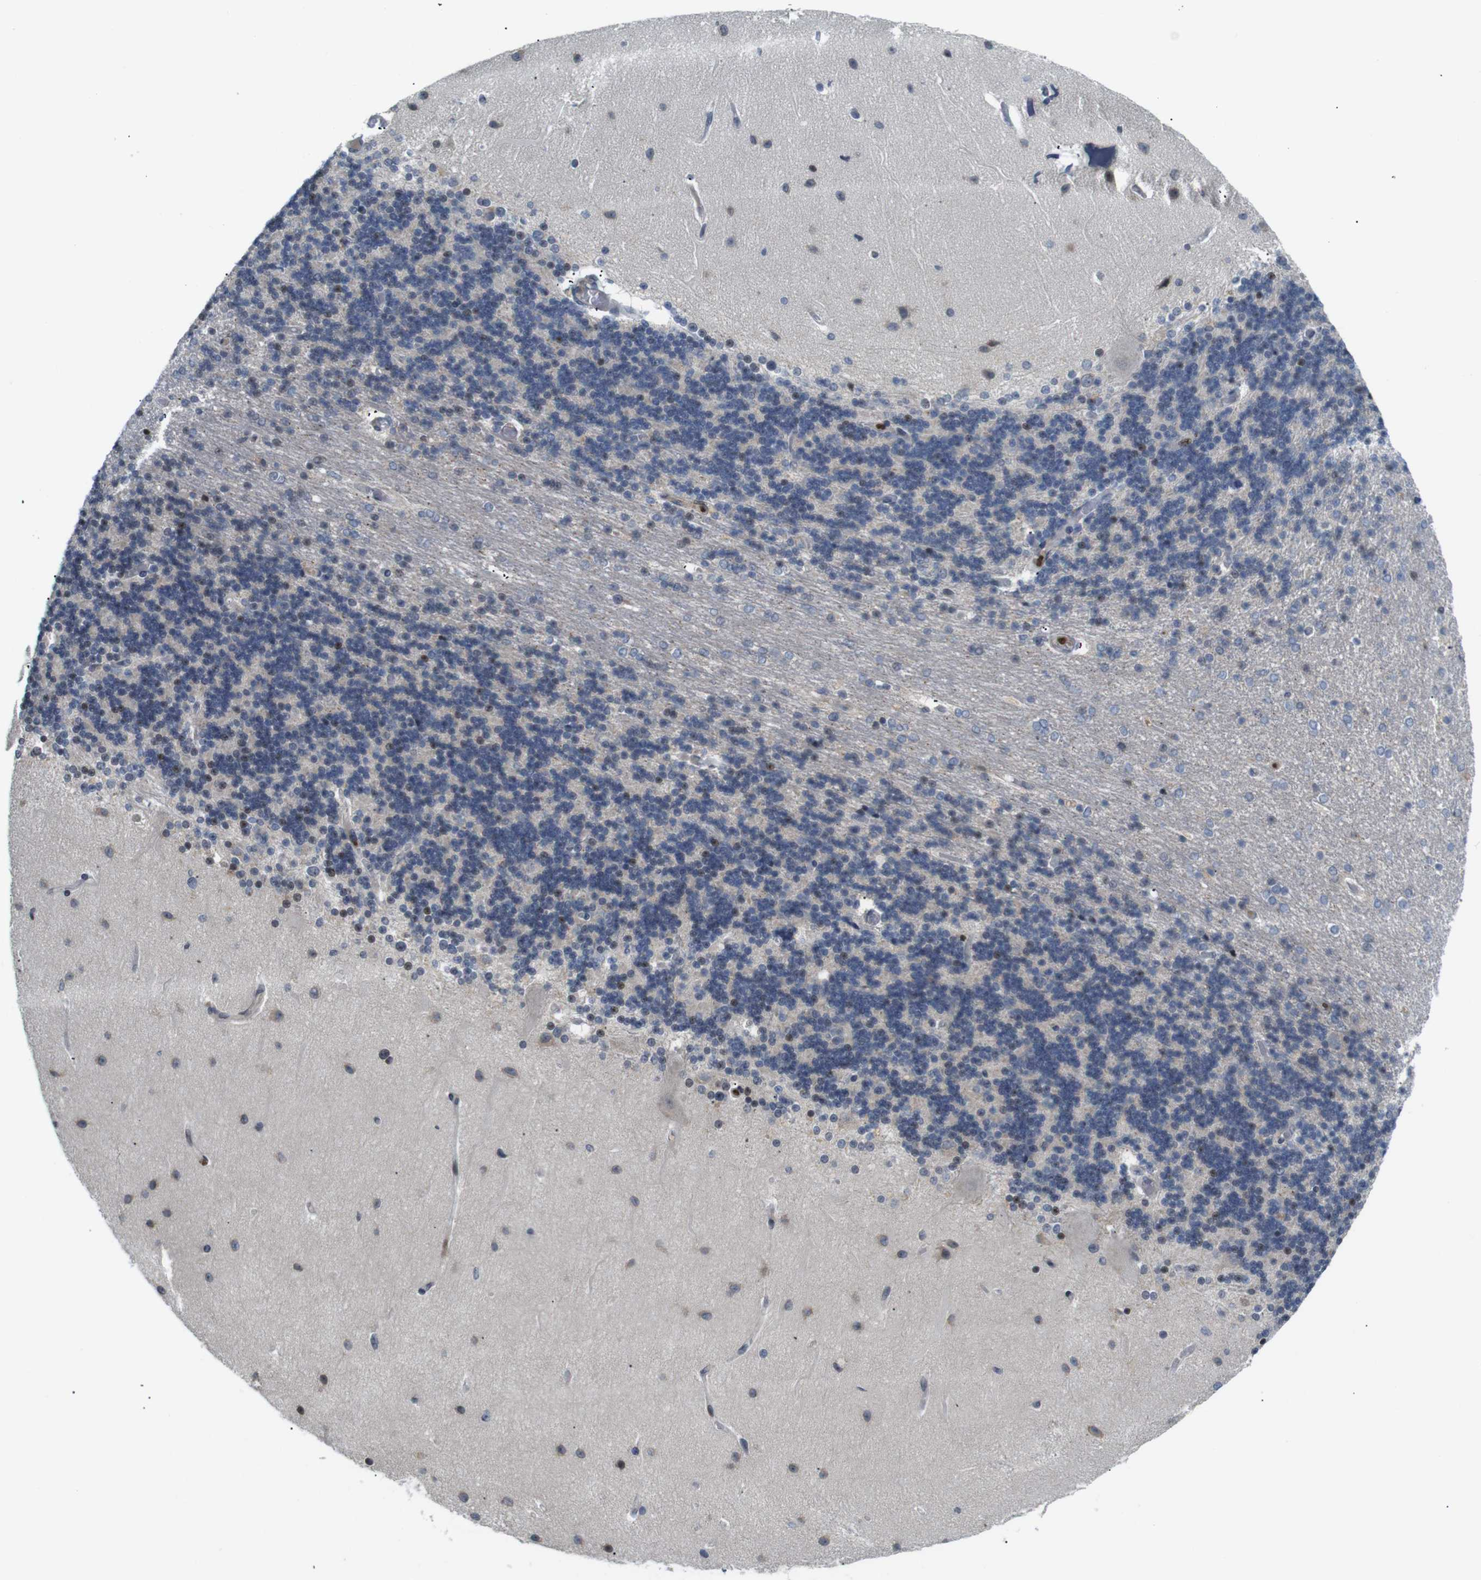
{"staining": {"intensity": "moderate", "quantity": "<25%", "location": "nuclear"}, "tissue": "cerebellum", "cell_type": "Cells in granular layer", "image_type": "normal", "snomed": [{"axis": "morphology", "description": "Normal tissue, NOS"}, {"axis": "topography", "description": "Cerebellum"}], "caption": "Cerebellum stained with immunohistochemistry reveals moderate nuclear staining in about <25% of cells in granular layer.", "gene": "MBD1", "patient": {"sex": "female", "age": 54}}